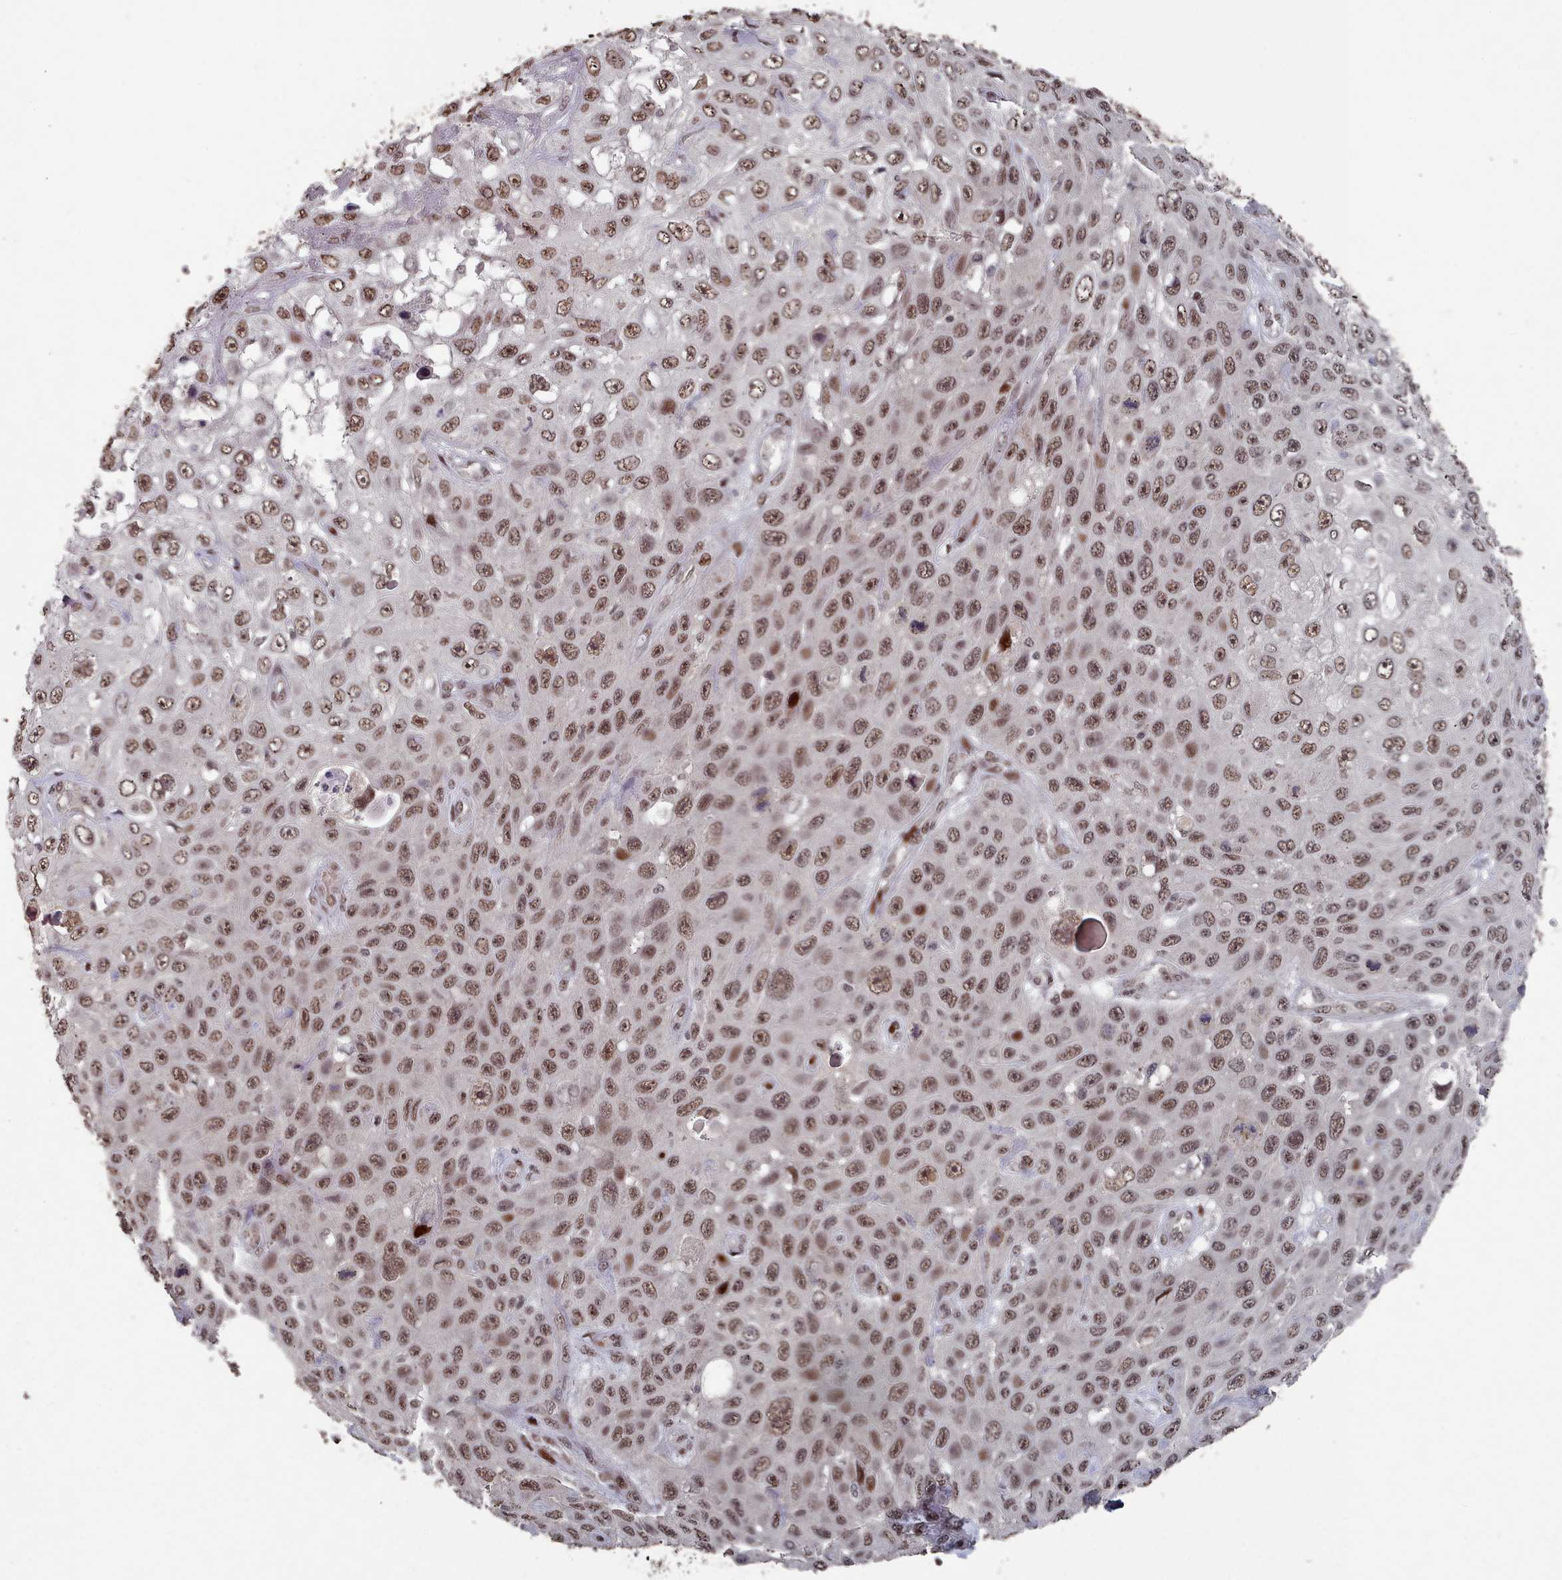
{"staining": {"intensity": "moderate", "quantity": ">75%", "location": "nuclear"}, "tissue": "skin cancer", "cell_type": "Tumor cells", "image_type": "cancer", "snomed": [{"axis": "morphology", "description": "Squamous cell carcinoma, NOS"}, {"axis": "topography", "description": "Skin"}], "caption": "Approximately >75% of tumor cells in skin cancer (squamous cell carcinoma) exhibit moderate nuclear protein expression as visualized by brown immunohistochemical staining.", "gene": "PNRC2", "patient": {"sex": "male", "age": 82}}